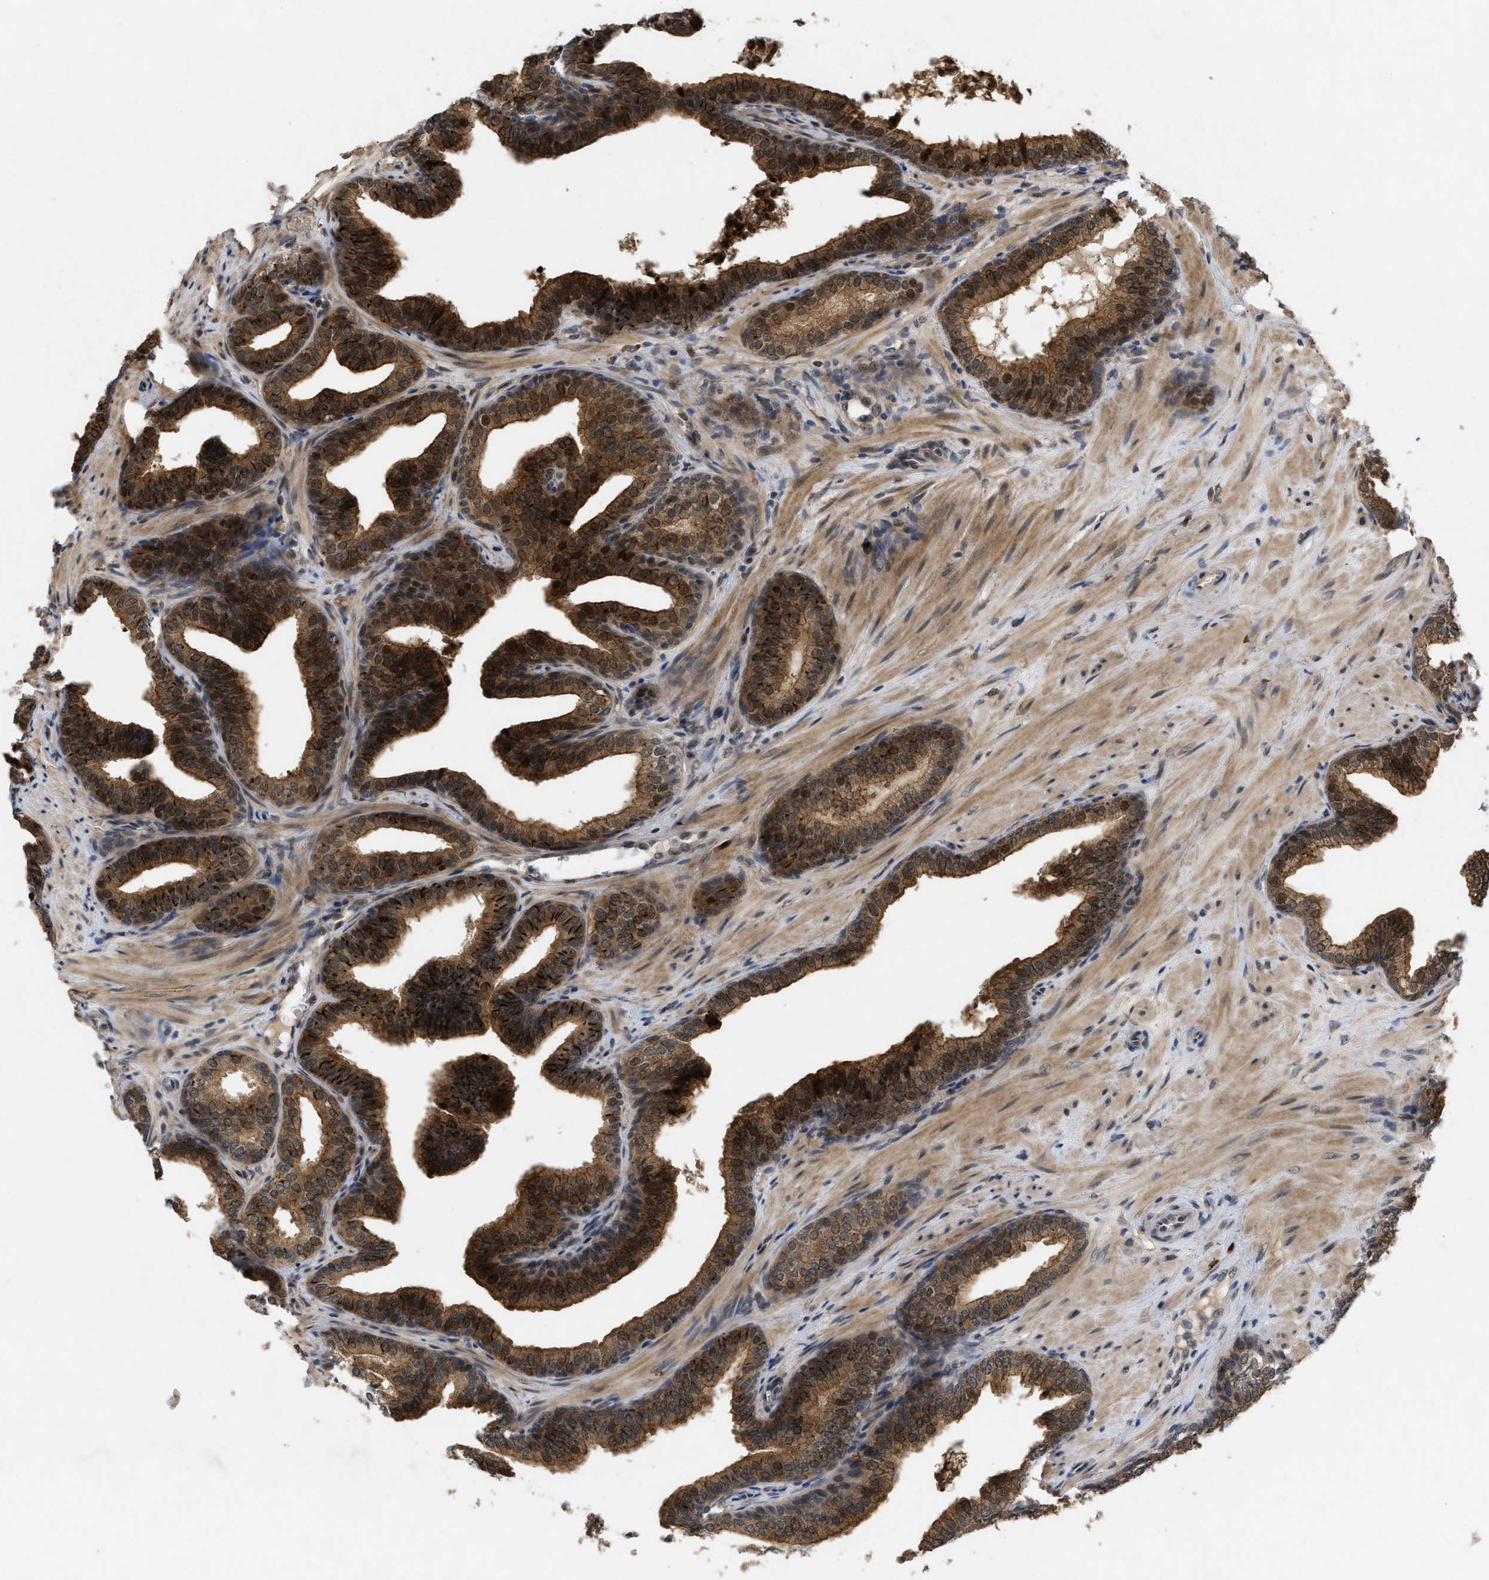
{"staining": {"intensity": "strong", "quantity": ">75%", "location": "cytoplasmic/membranous,nuclear"}, "tissue": "prostate cancer", "cell_type": "Tumor cells", "image_type": "cancer", "snomed": [{"axis": "morphology", "description": "Adenocarcinoma, High grade"}, {"axis": "topography", "description": "Prostate"}], "caption": "The immunohistochemical stain labels strong cytoplasmic/membranous and nuclear staining in tumor cells of adenocarcinoma (high-grade) (prostate) tissue. (DAB IHC with brightfield microscopy, high magnification).", "gene": "MFSD6", "patient": {"sex": "male", "age": 52}}